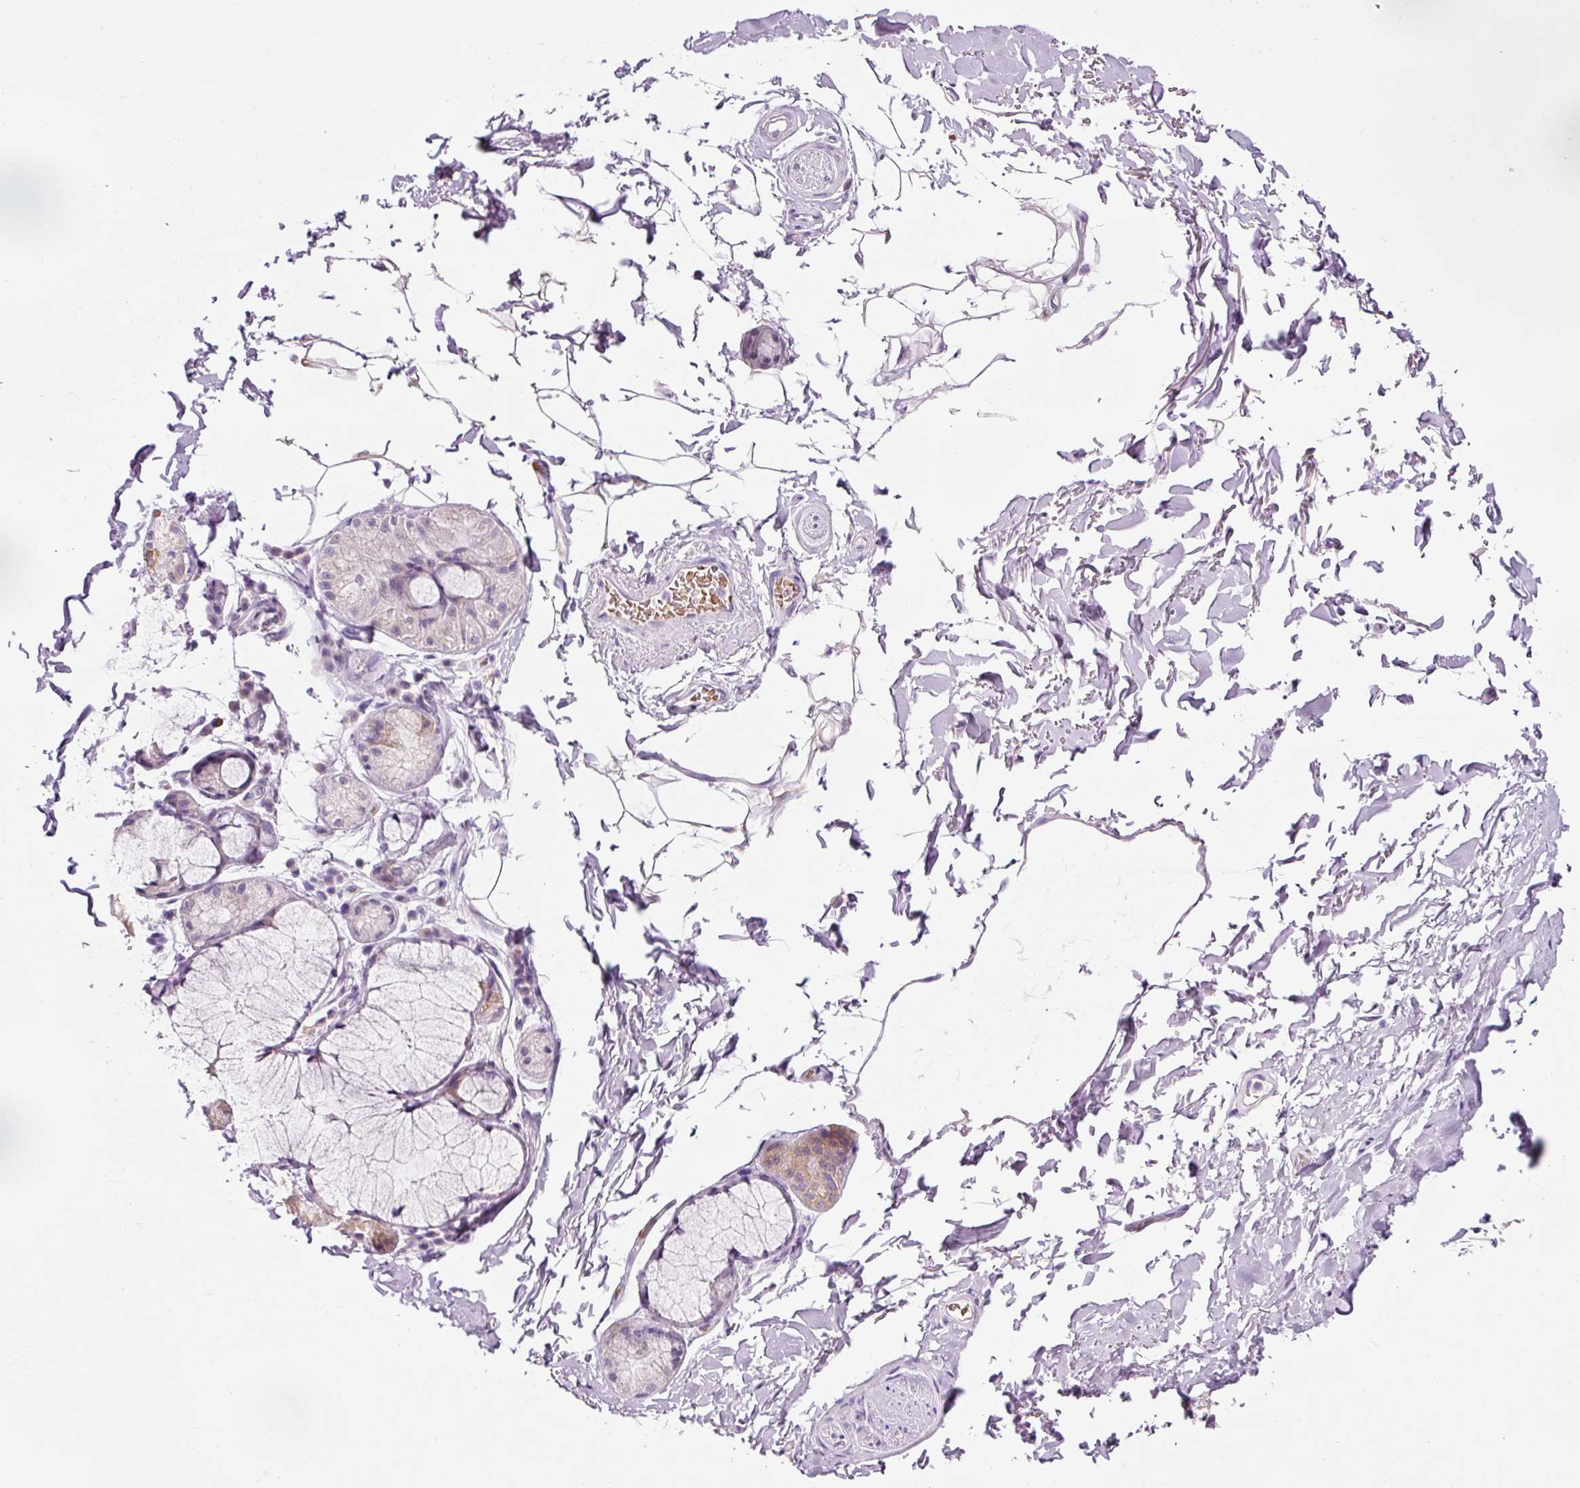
{"staining": {"intensity": "negative", "quantity": "none", "location": "none"}, "tissue": "bronchus", "cell_type": "Respiratory epithelial cells", "image_type": "normal", "snomed": [{"axis": "morphology", "description": "Normal tissue, NOS"}, {"axis": "topography", "description": "Bronchus"}], "caption": "Respiratory epithelial cells are negative for protein expression in benign human bronchus. Brightfield microscopy of immunohistochemistry stained with DAB (brown) and hematoxylin (blue), captured at high magnification.", "gene": "DHRS11", "patient": {"sex": "male", "age": 70}}